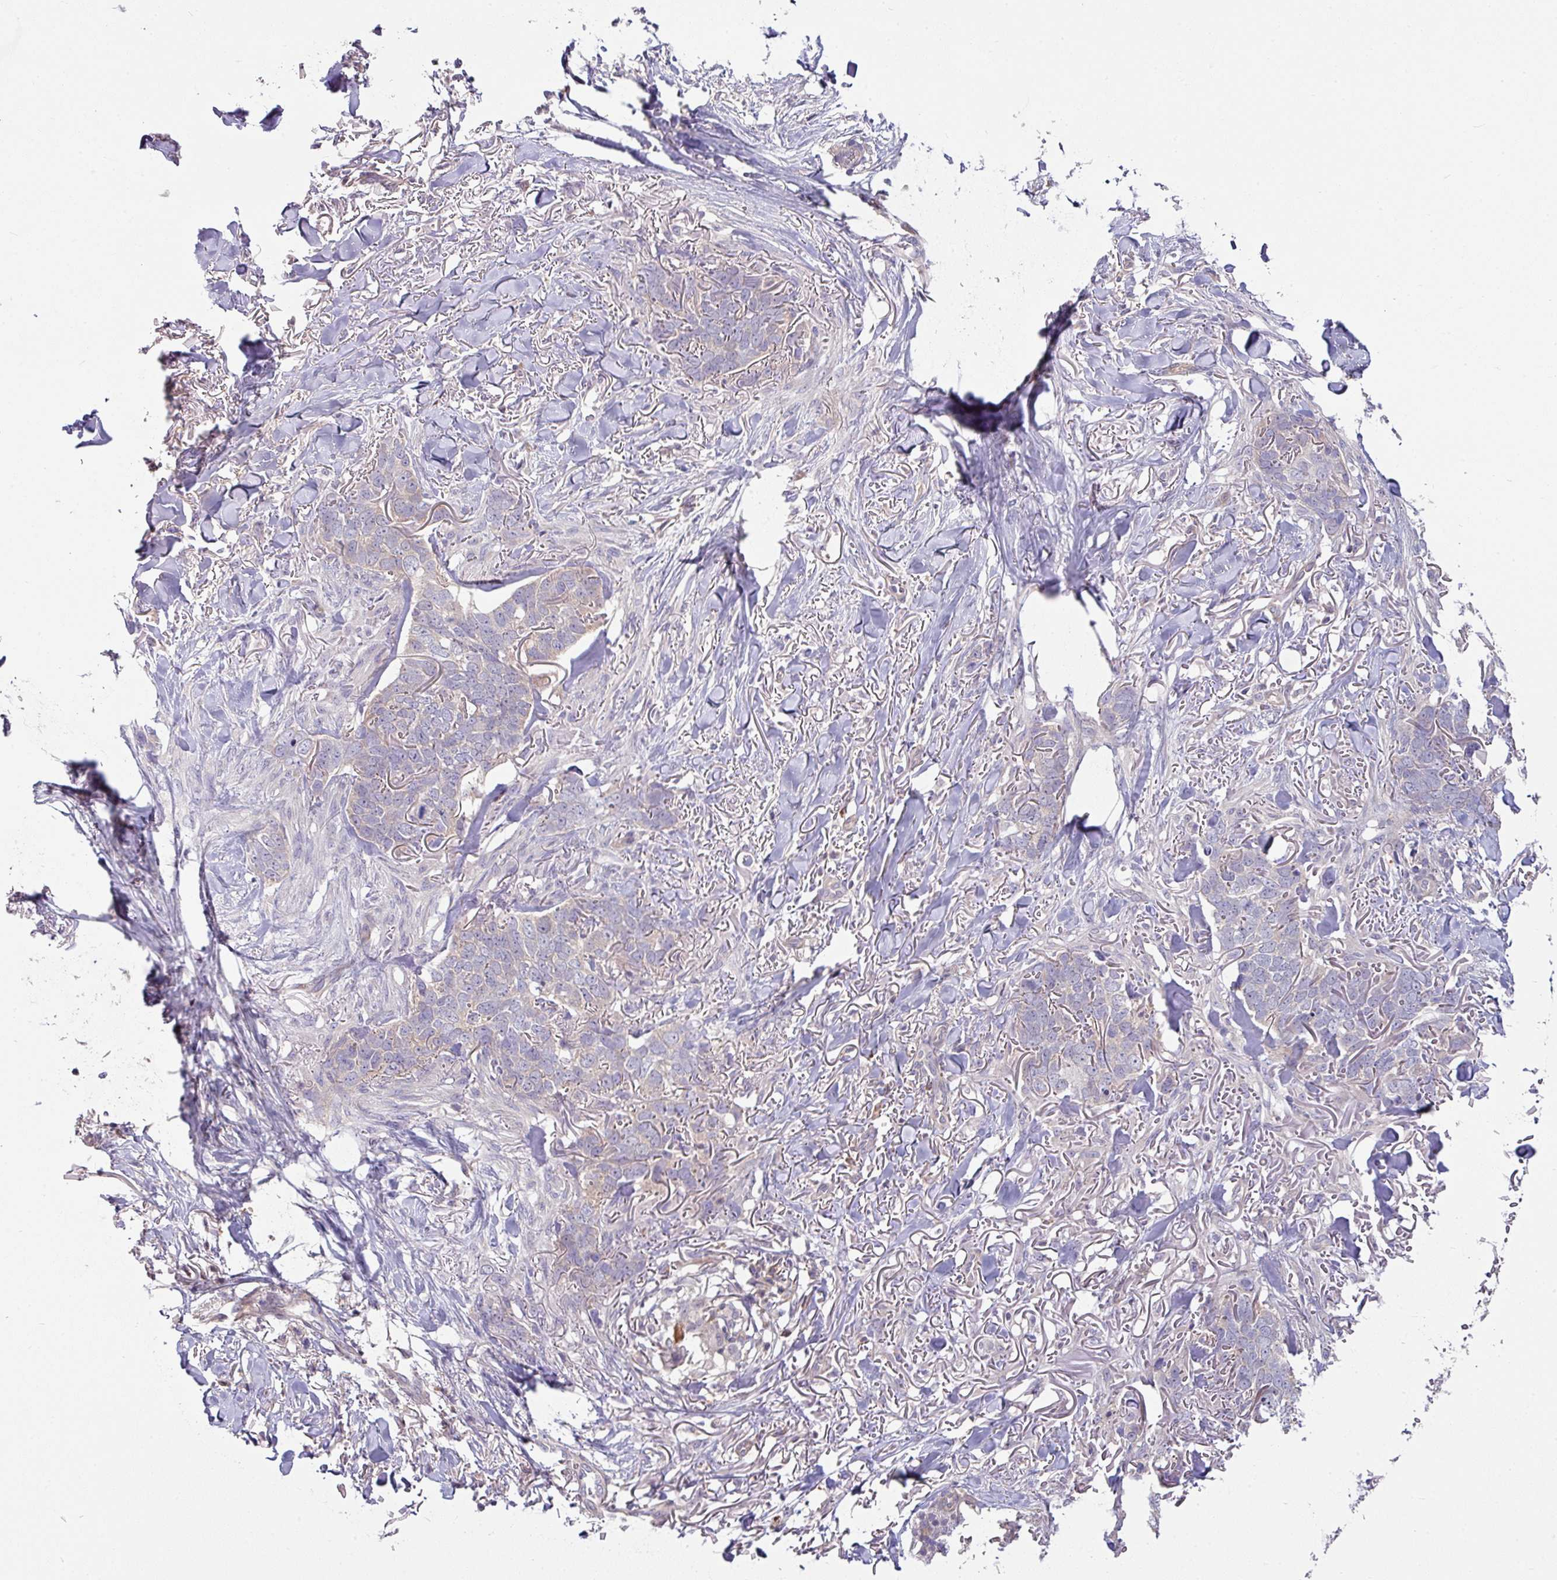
{"staining": {"intensity": "negative", "quantity": "none", "location": "none"}, "tissue": "skin cancer", "cell_type": "Tumor cells", "image_type": "cancer", "snomed": [{"axis": "morphology", "description": "Normal tissue, NOS"}, {"axis": "morphology", "description": "Basal cell carcinoma"}, {"axis": "topography", "description": "Skin"}], "caption": "Tumor cells show no significant expression in skin cancer.", "gene": "SLAMF6", "patient": {"sex": "male", "age": 77}}